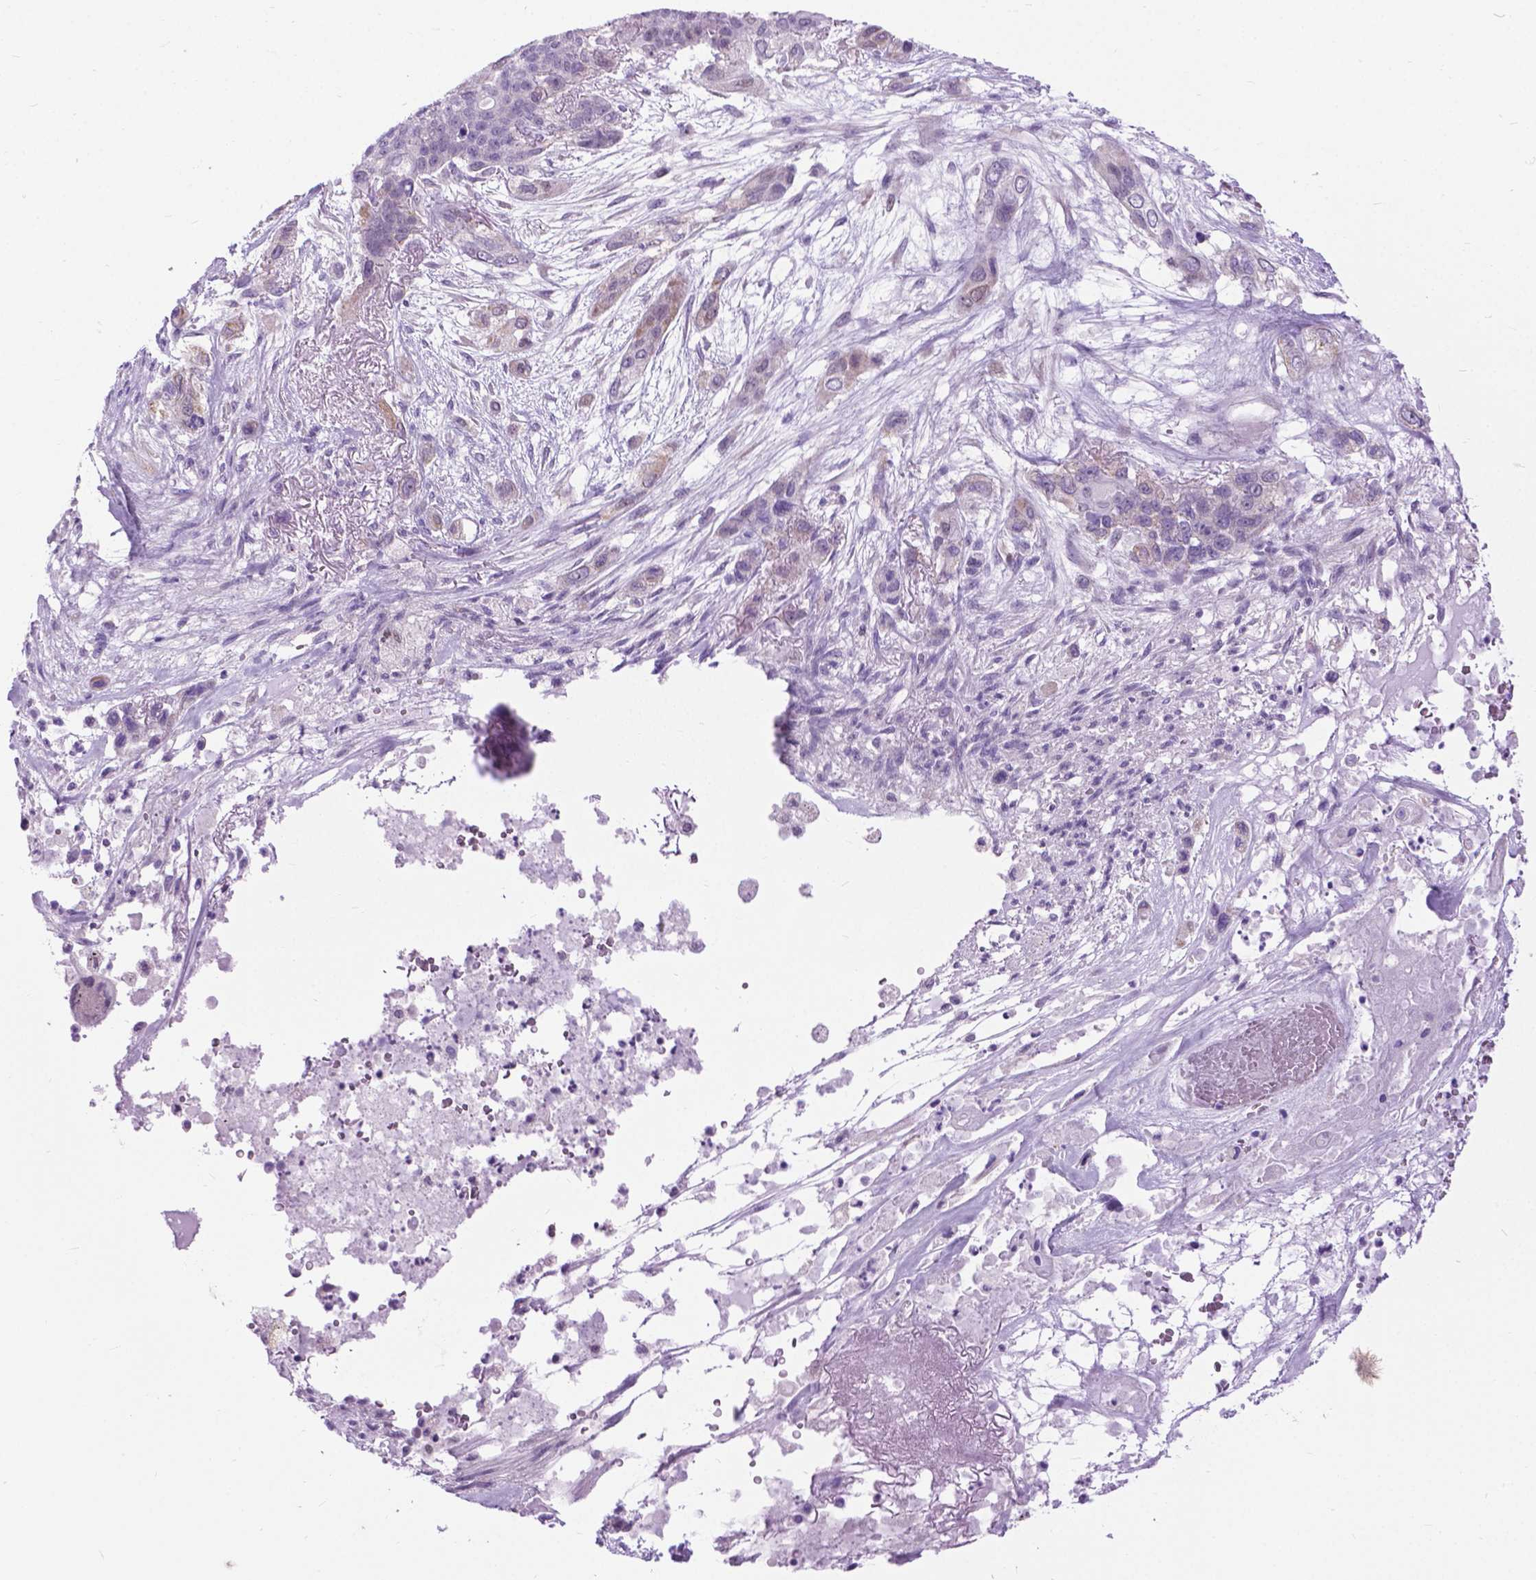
{"staining": {"intensity": "negative", "quantity": "none", "location": "none"}, "tissue": "lung cancer", "cell_type": "Tumor cells", "image_type": "cancer", "snomed": [{"axis": "morphology", "description": "Squamous cell carcinoma, NOS"}, {"axis": "topography", "description": "Lung"}], "caption": "Photomicrograph shows no significant protein positivity in tumor cells of squamous cell carcinoma (lung).", "gene": "APCDD1L", "patient": {"sex": "female", "age": 70}}